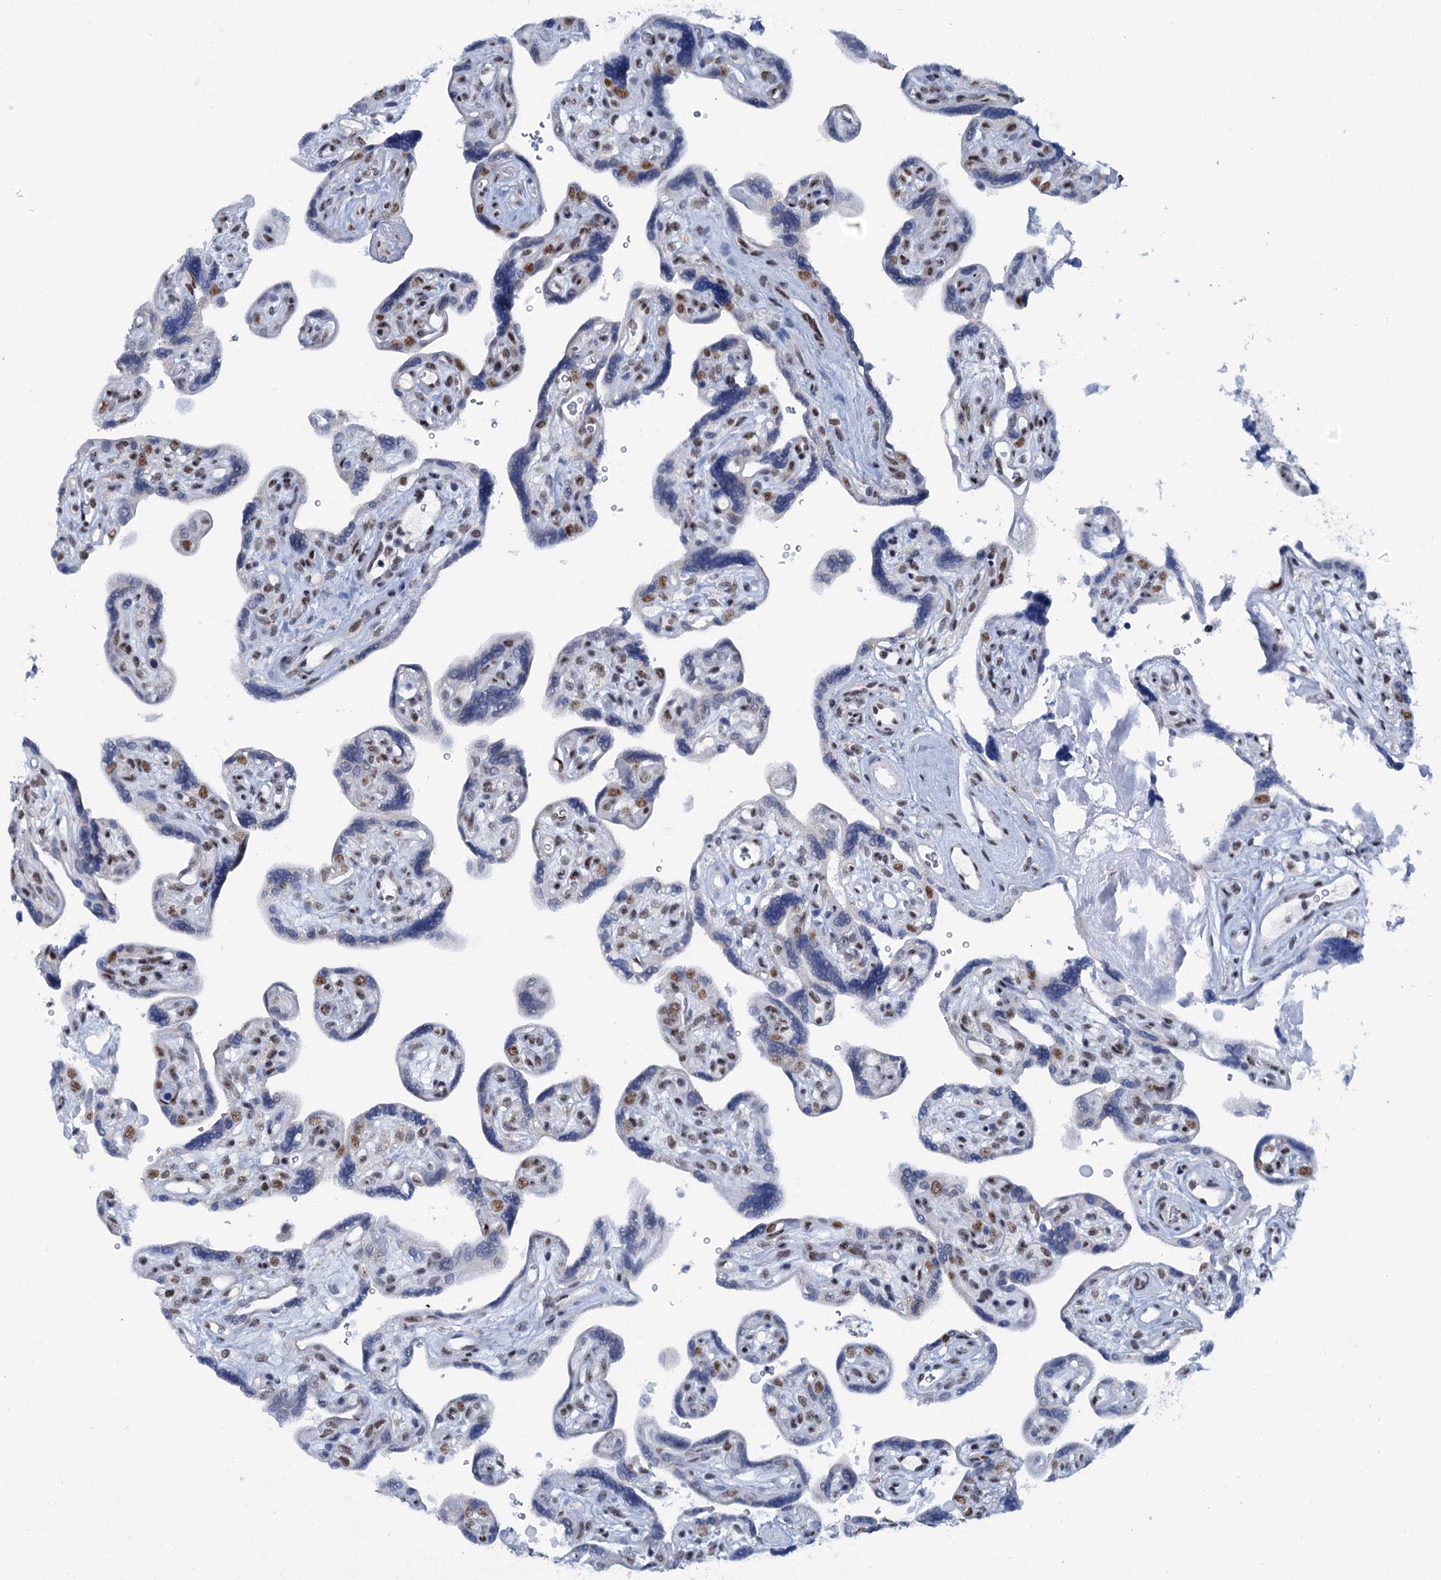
{"staining": {"intensity": "moderate", "quantity": "25%-75%", "location": "nuclear"}, "tissue": "placenta", "cell_type": "Trophoblastic cells", "image_type": "normal", "snomed": [{"axis": "morphology", "description": "Normal tissue, NOS"}, {"axis": "topography", "description": "Placenta"}], "caption": "Benign placenta demonstrates moderate nuclear expression in about 25%-75% of trophoblastic cells Nuclei are stained in blue..", "gene": "SREK1", "patient": {"sex": "female", "age": 39}}